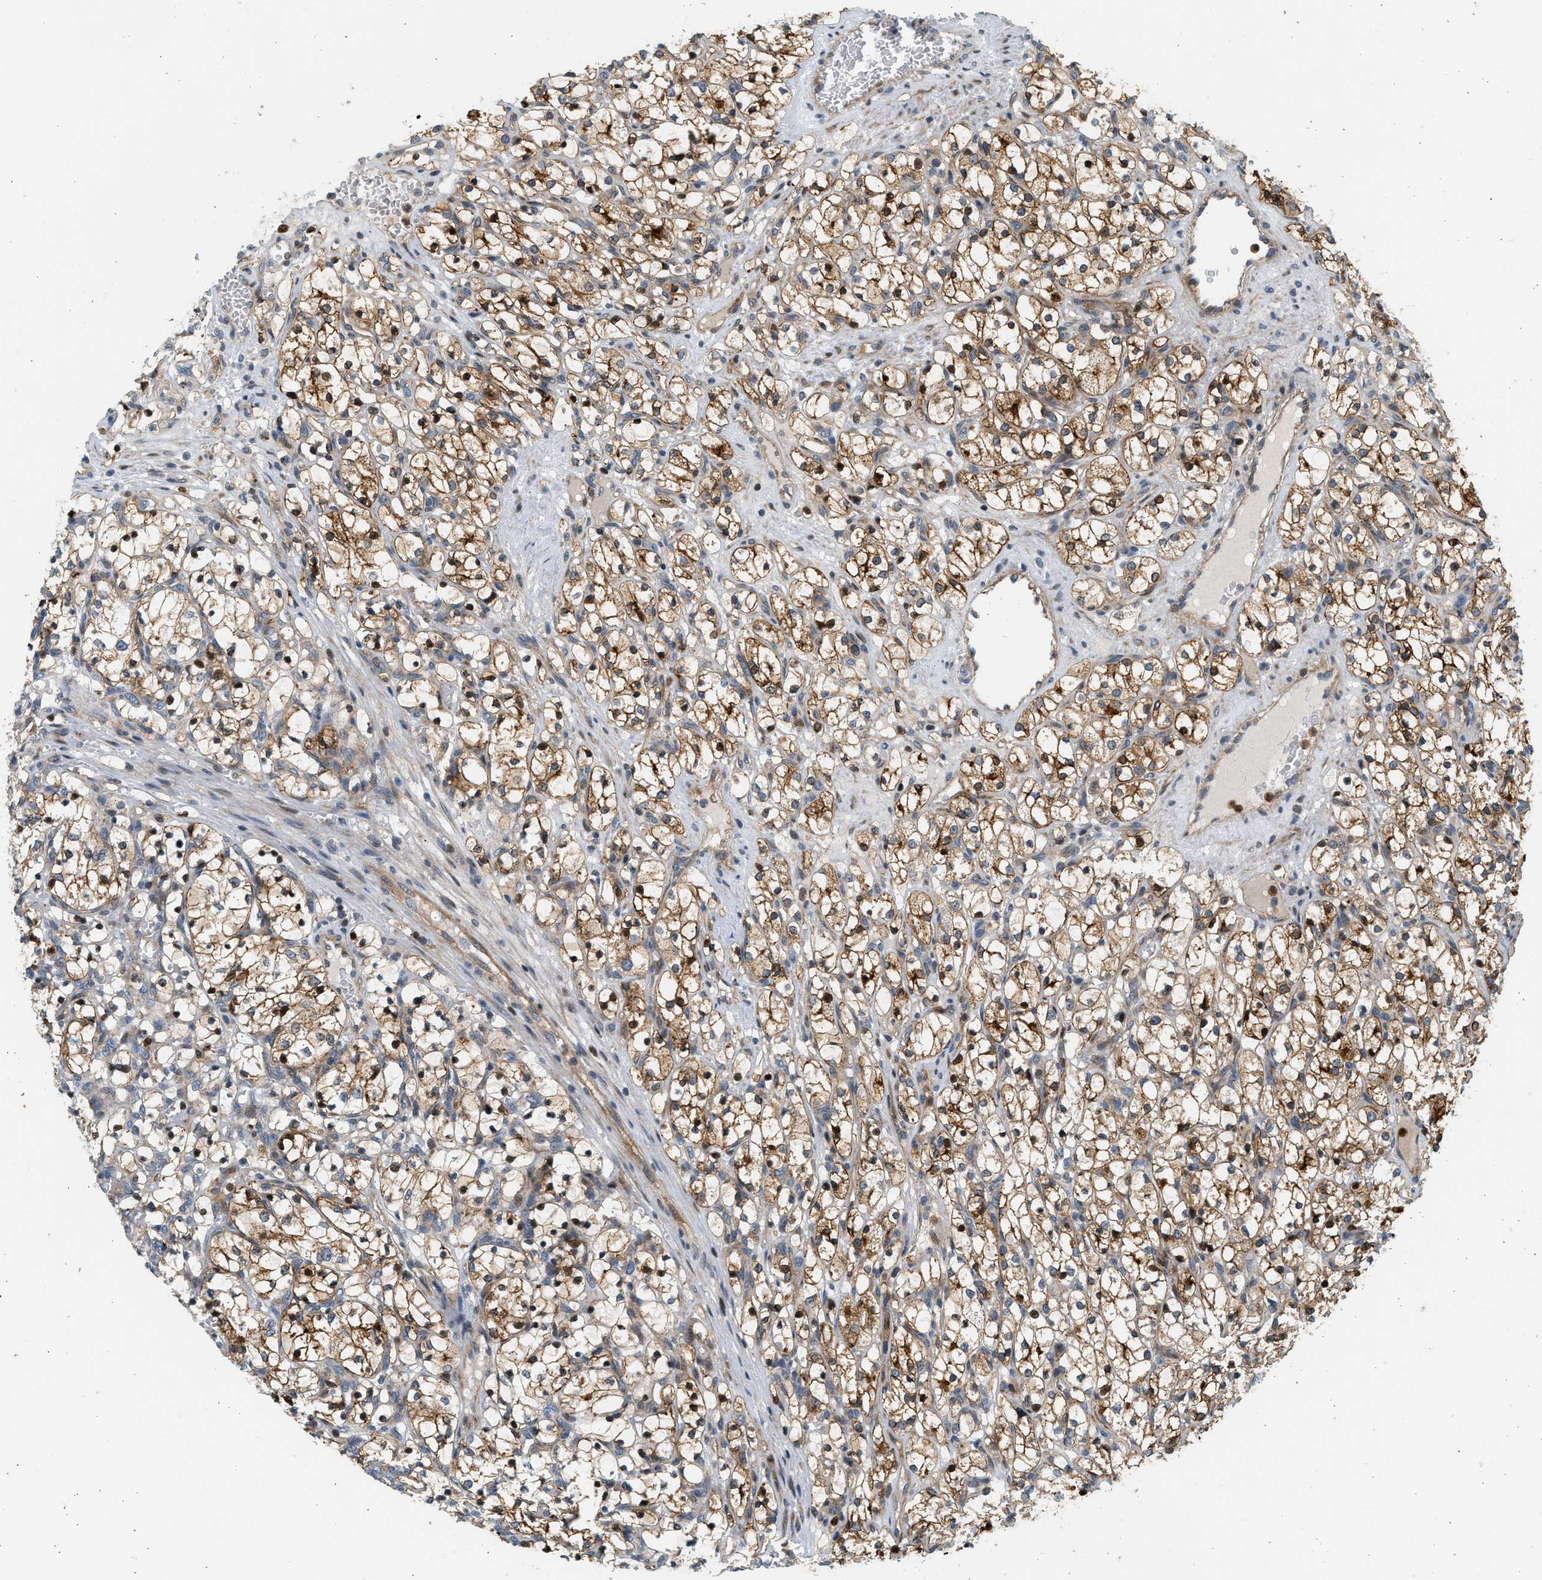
{"staining": {"intensity": "strong", "quantity": ">75%", "location": "cytoplasmic/membranous"}, "tissue": "renal cancer", "cell_type": "Tumor cells", "image_type": "cancer", "snomed": [{"axis": "morphology", "description": "Adenocarcinoma, NOS"}, {"axis": "topography", "description": "Kidney"}], "caption": "High-magnification brightfield microscopy of renal adenocarcinoma stained with DAB (brown) and counterstained with hematoxylin (blue). tumor cells exhibit strong cytoplasmic/membranous expression is appreciated in approximately>75% of cells.", "gene": "NRSN2", "patient": {"sex": "female", "age": 69}}